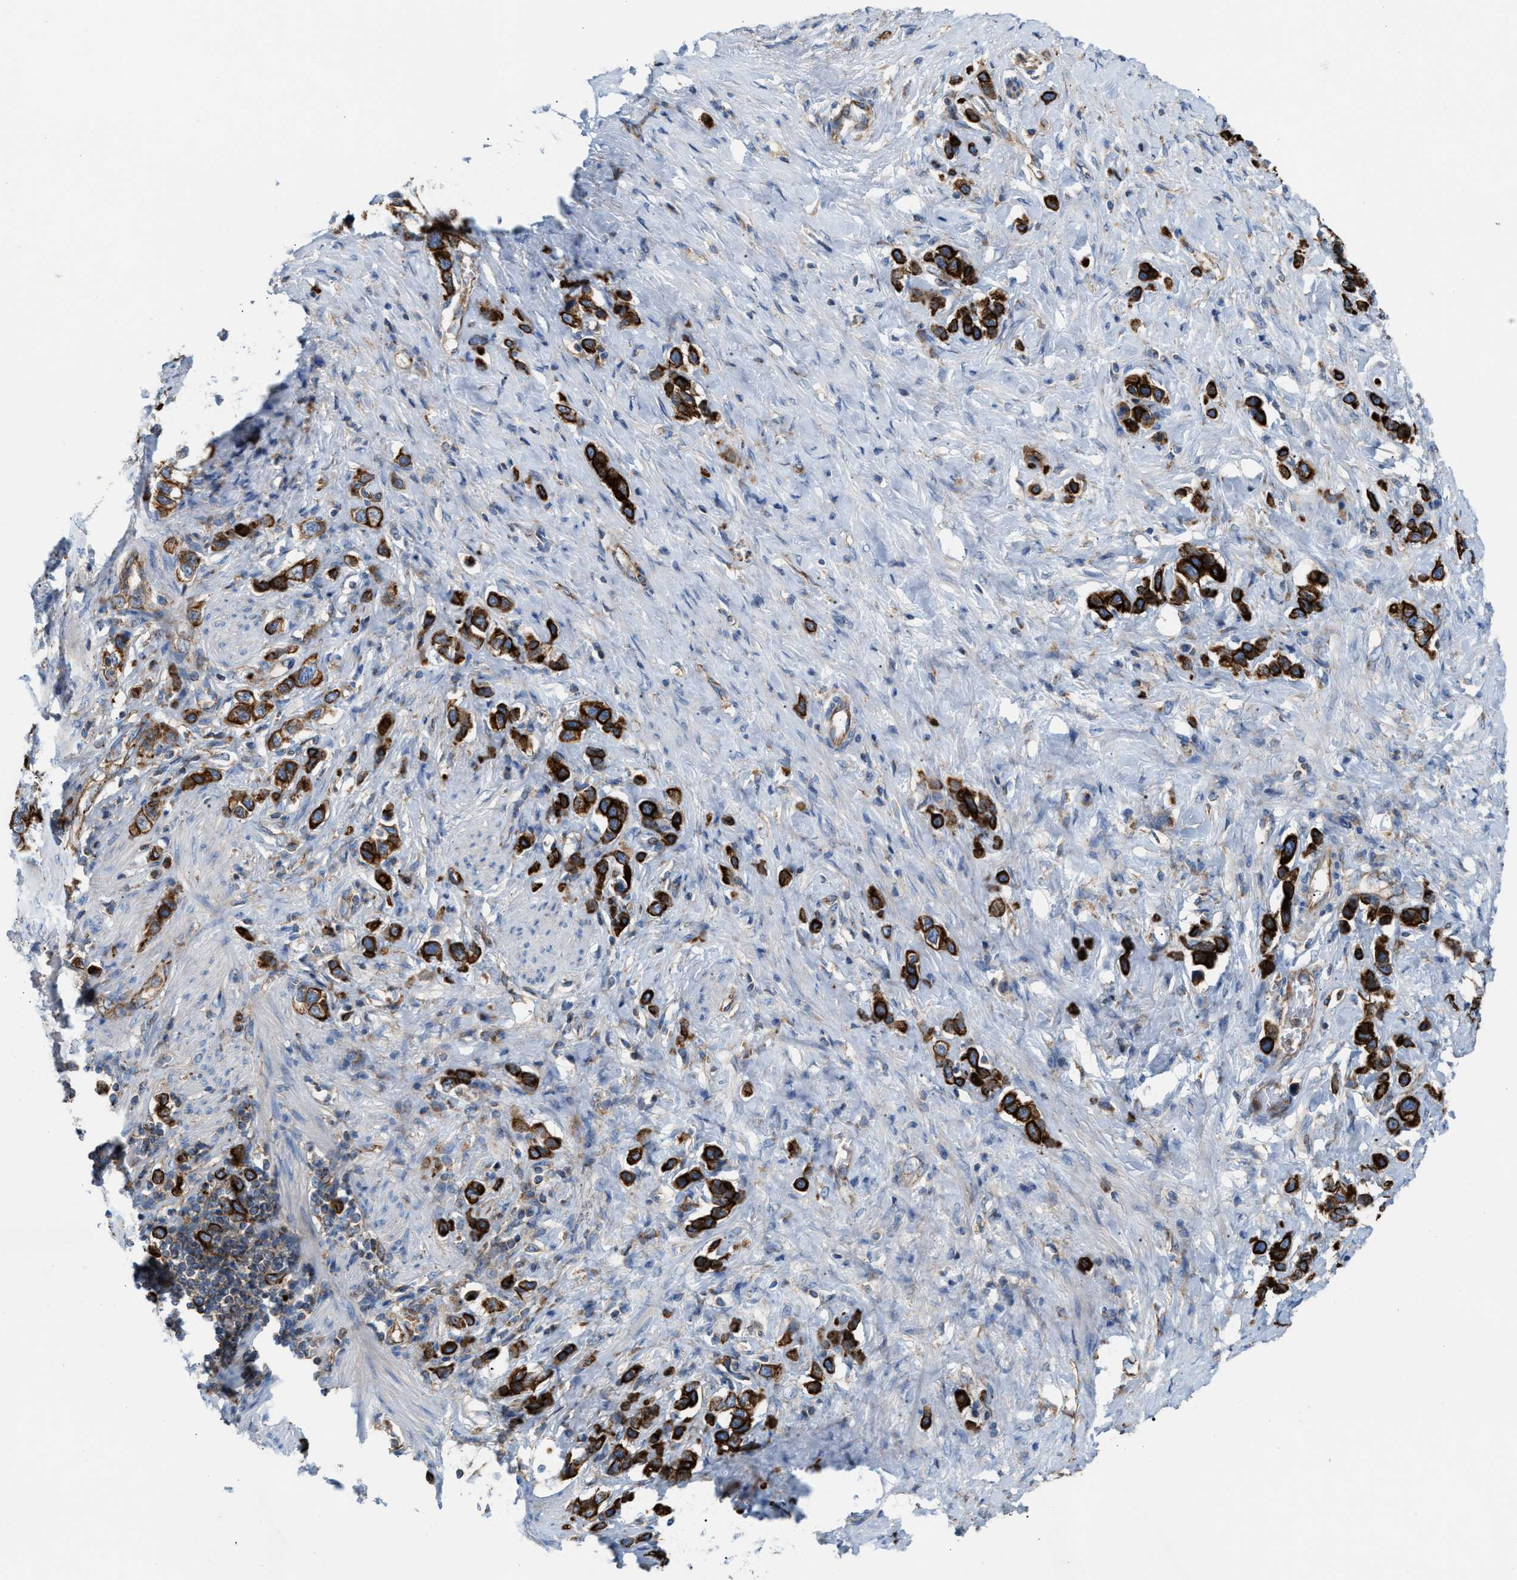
{"staining": {"intensity": "strong", "quantity": ">75%", "location": "cytoplasmic/membranous"}, "tissue": "stomach cancer", "cell_type": "Tumor cells", "image_type": "cancer", "snomed": [{"axis": "morphology", "description": "Adenocarcinoma, NOS"}, {"axis": "topography", "description": "Stomach"}], "caption": "Stomach cancer (adenocarcinoma) tissue reveals strong cytoplasmic/membranous staining in approximately >75% of tumor cells, visualized by immunohistochemistry. The staining was performed using DAB (3,3'-diaminobenzidine) to visualize the protein expression in brown, while the nuclei were stained in blue with hematoxylin (Magnification: 20x).", "gene": "TBC1D15", "patient": {"sex": "female", "age": 65}}